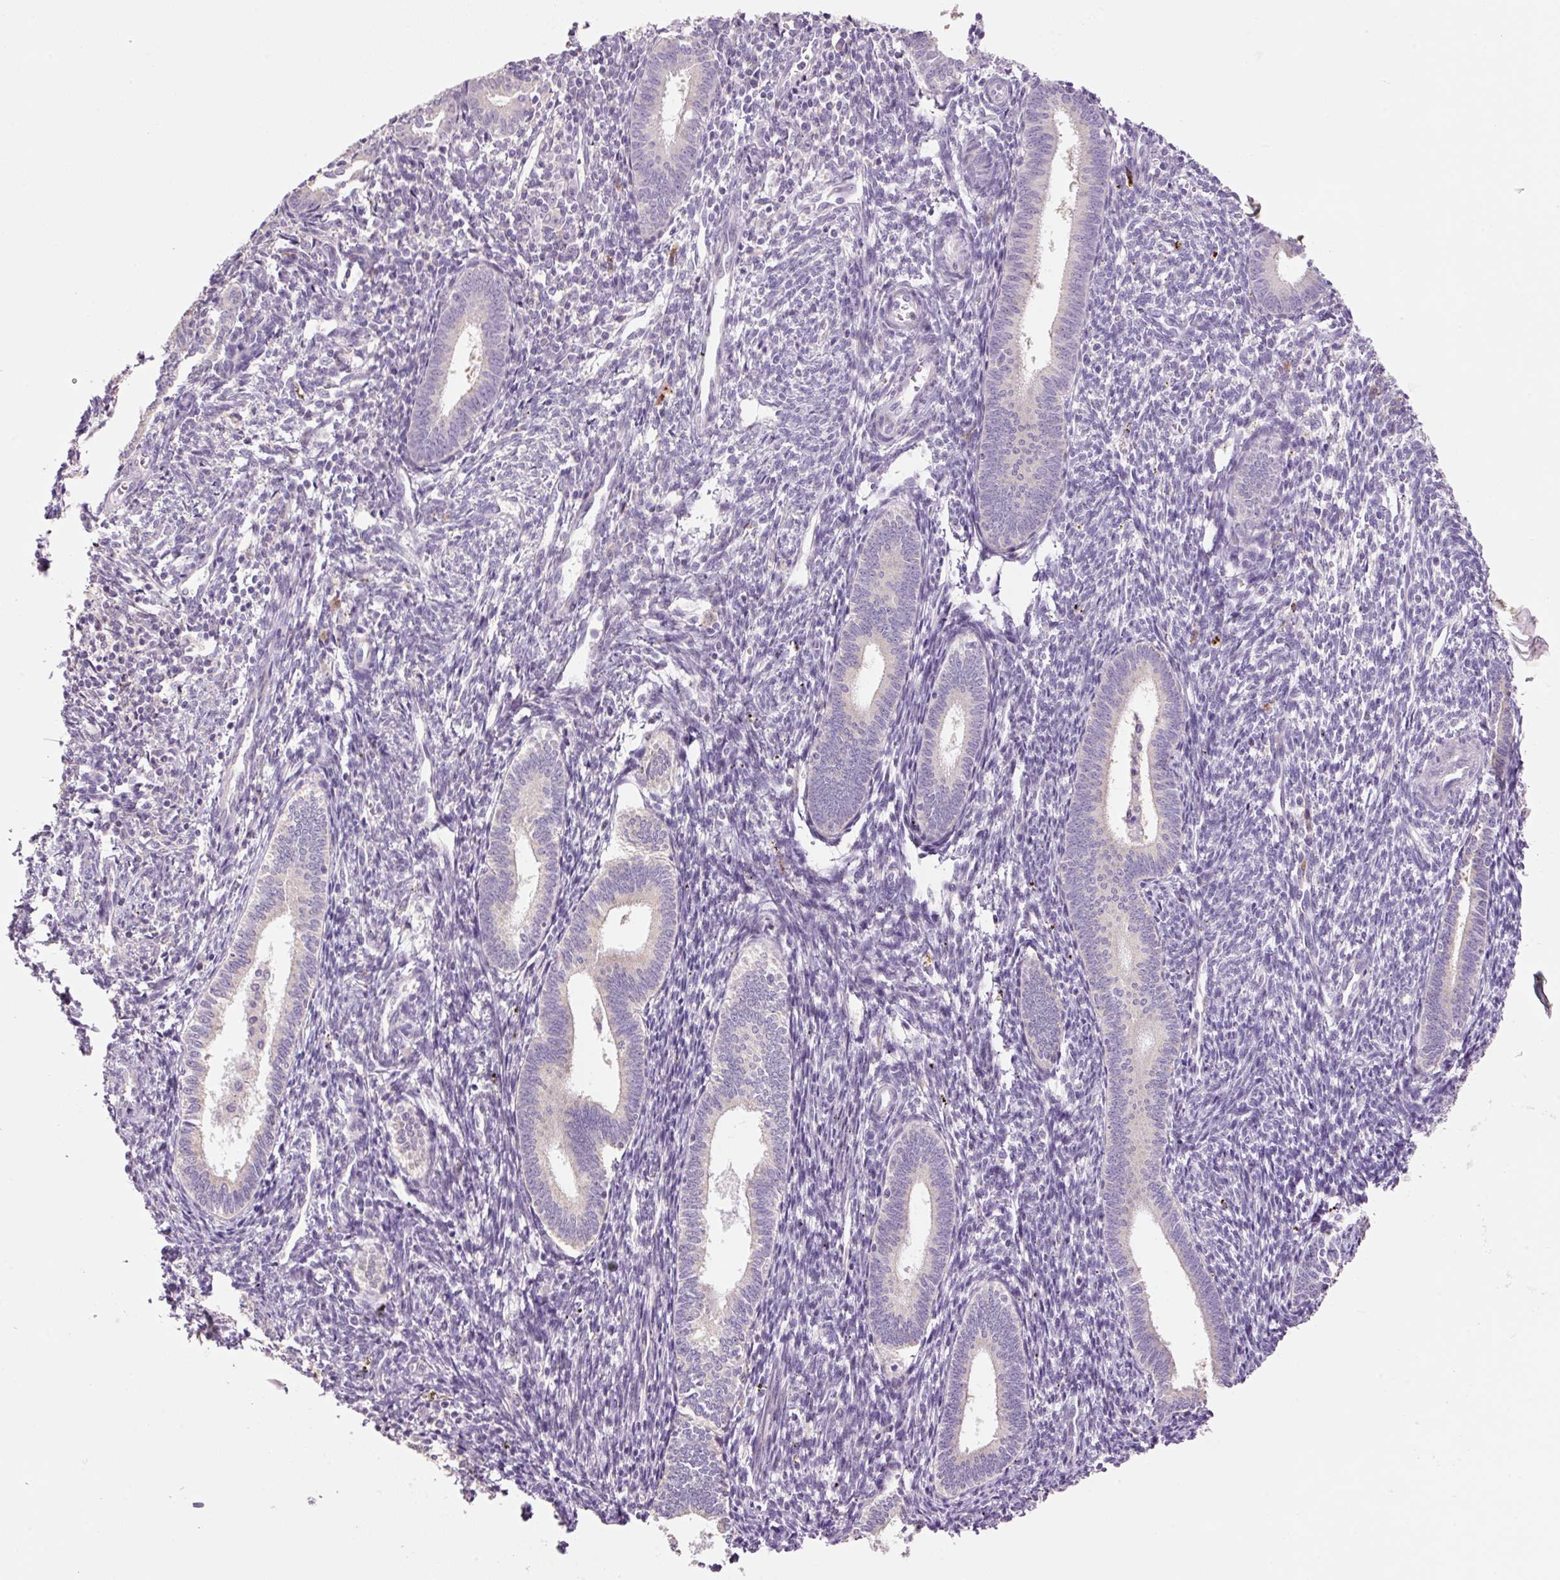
{"staining": {"intensity": "negative", "quantity": "none", "location": "none"}, "tissue": "endometrium", "cell_type": "Cells in endometrial stroma", "image_type": "normal", "snomed": [{"axis": "morphology", "description": "Normal tissue, NOS"}, {"axis": "topography", "description": "Endometrium"}], "caption": "Immunohistochemistry micrograph of benign endometrium: human endometrium stained with DAB (3,3'-diaminobenzidine) displays no significant protein staining in cells in endometrial stroma.", "gene": "HAX1", "patient": {"sex": "female", "age": 41}}